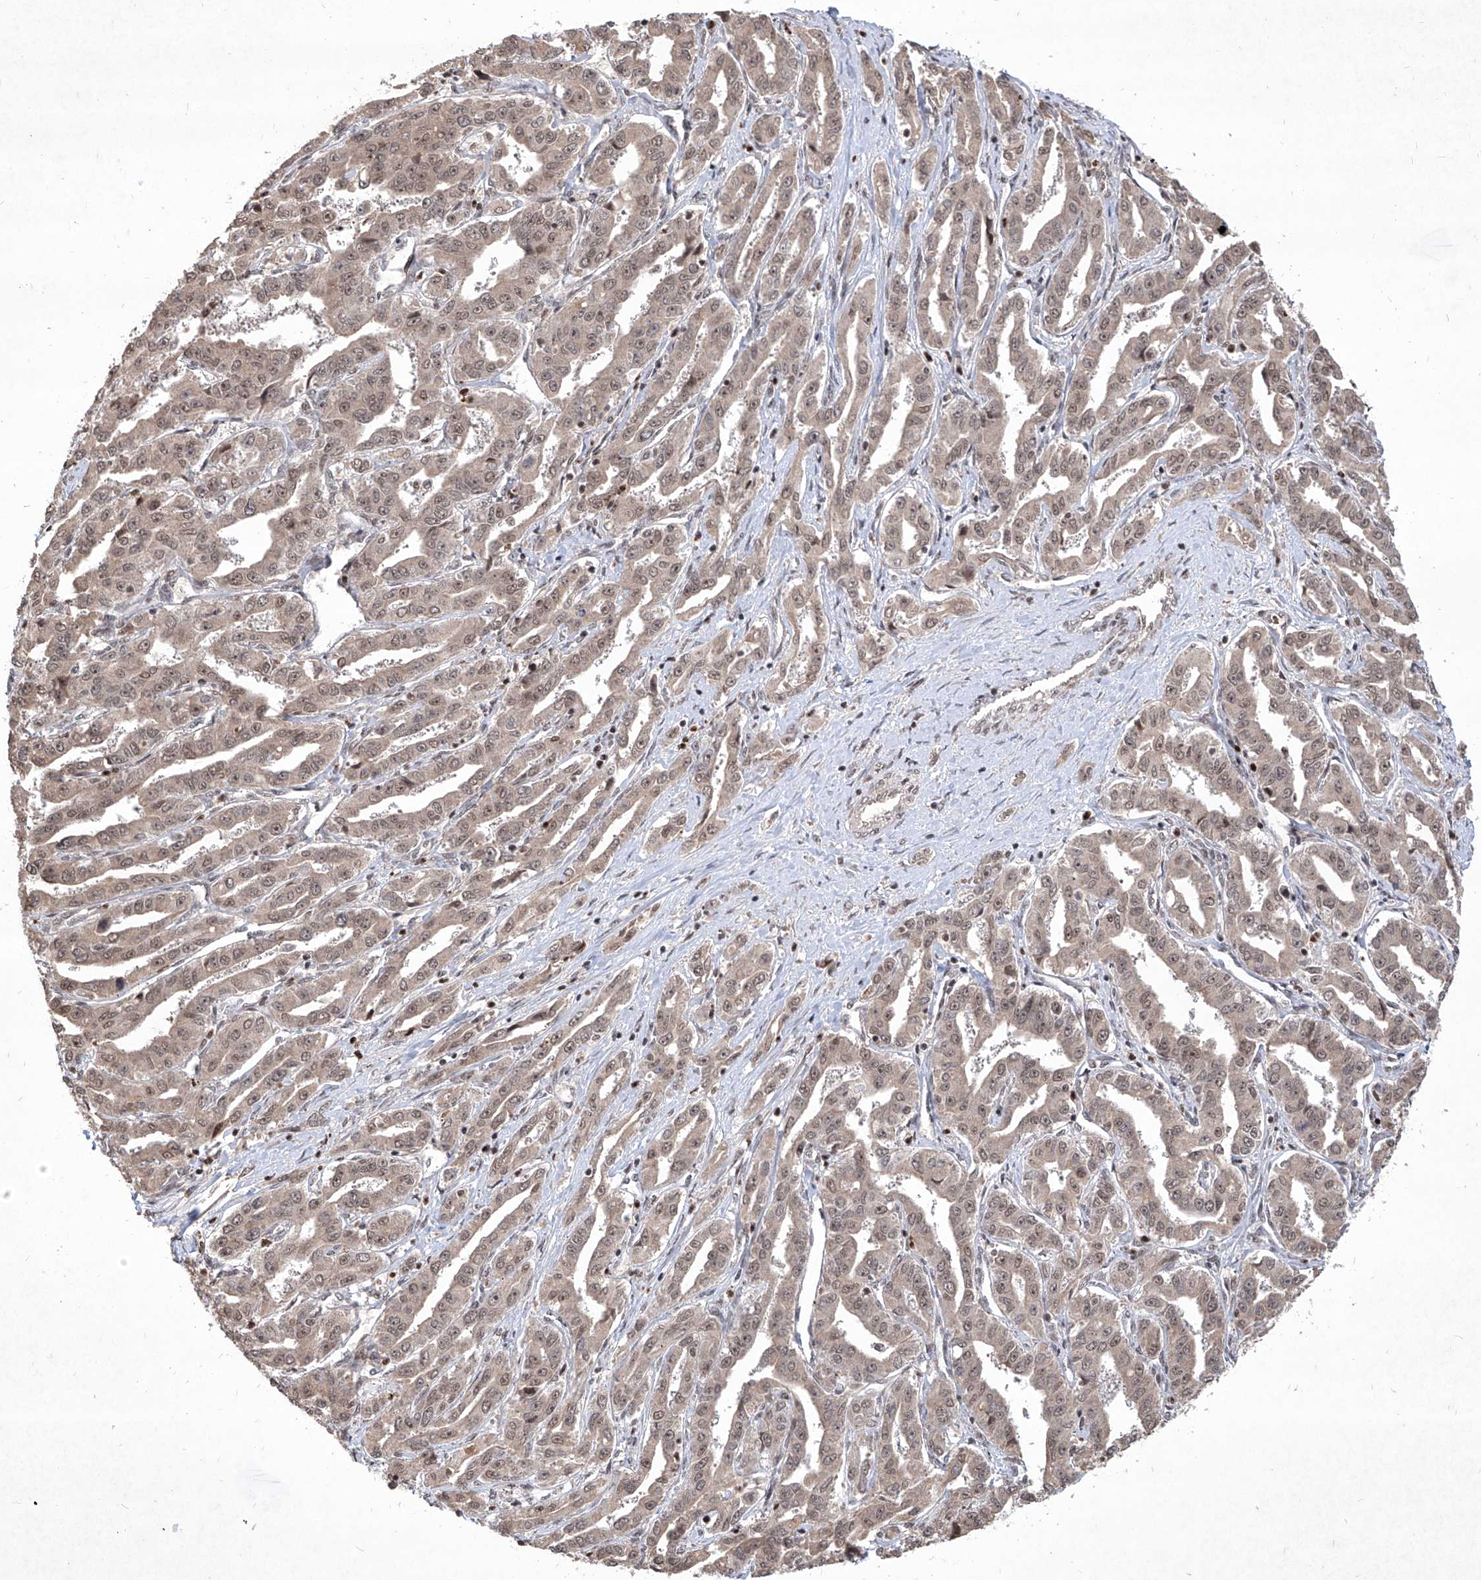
{"staining": {"intensity": "weak", "quantity": ">75%", "location": "cytoplasmic/membranous,nuclear"}, "tissue": "liver cancer", "cell_type": "Tumor cells", "image_type": "cancer", "snomed": [{"axis": "morphology", "description": "Cholangiocarcinoma"}, {"axis": "topography", "description": "Liver"}], "caption": "High-magnification brightfield microscopy of cholangiocarcinoma (liver) stained with DAB (3,3'-diaminobenzidine) (brown) and counterstained with hematoxylin (blue). tumor cells exhibit weak cytoplasmic/membranous and nuclear positivity is identified in approximately>75% of cells.", "gene": "IRF2", "patient": {"sex": "male", "age": 59}}